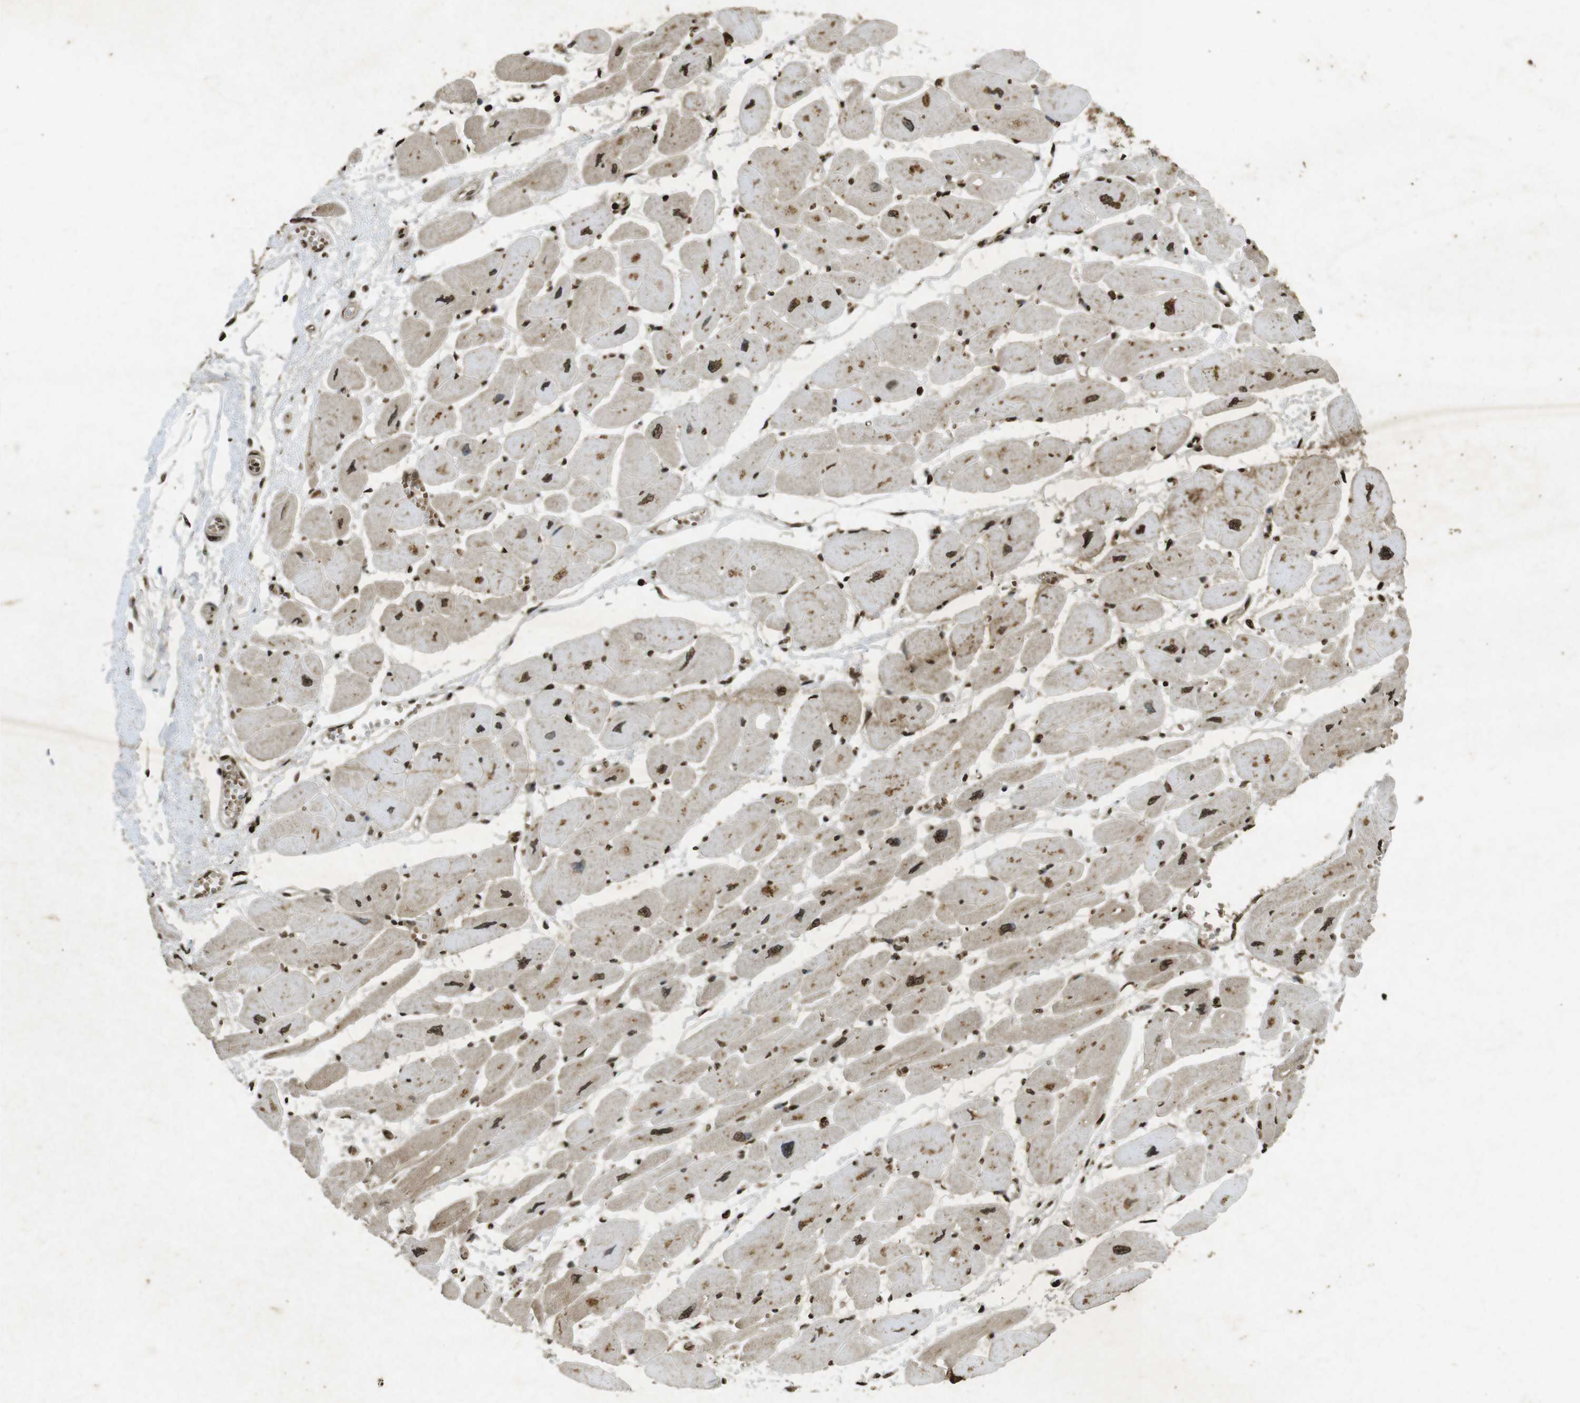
{"staining": {"intensity": "moderate", "quantity": ">75%", "location": "cytoplasmic/membranous,nuclear"}, "tissue": "heart muscle", "cell_type": "Cardiomyocytes", "image_type": "normal", "snomed": [{"axis": "morphology", "description": "Normal tissue, NOS"}, {"axis": "topography", "description": "Heart"}], "caption": "The photomicrograph shows immunohistochemical staining of unremarkable heart muscle. There is moderate cytoplasmic/membranous,nuclear staining is seen in about >75% of cardiomyocytes.", "gene": "ORC4", "patient": {"sex": "female", "age": 54}}